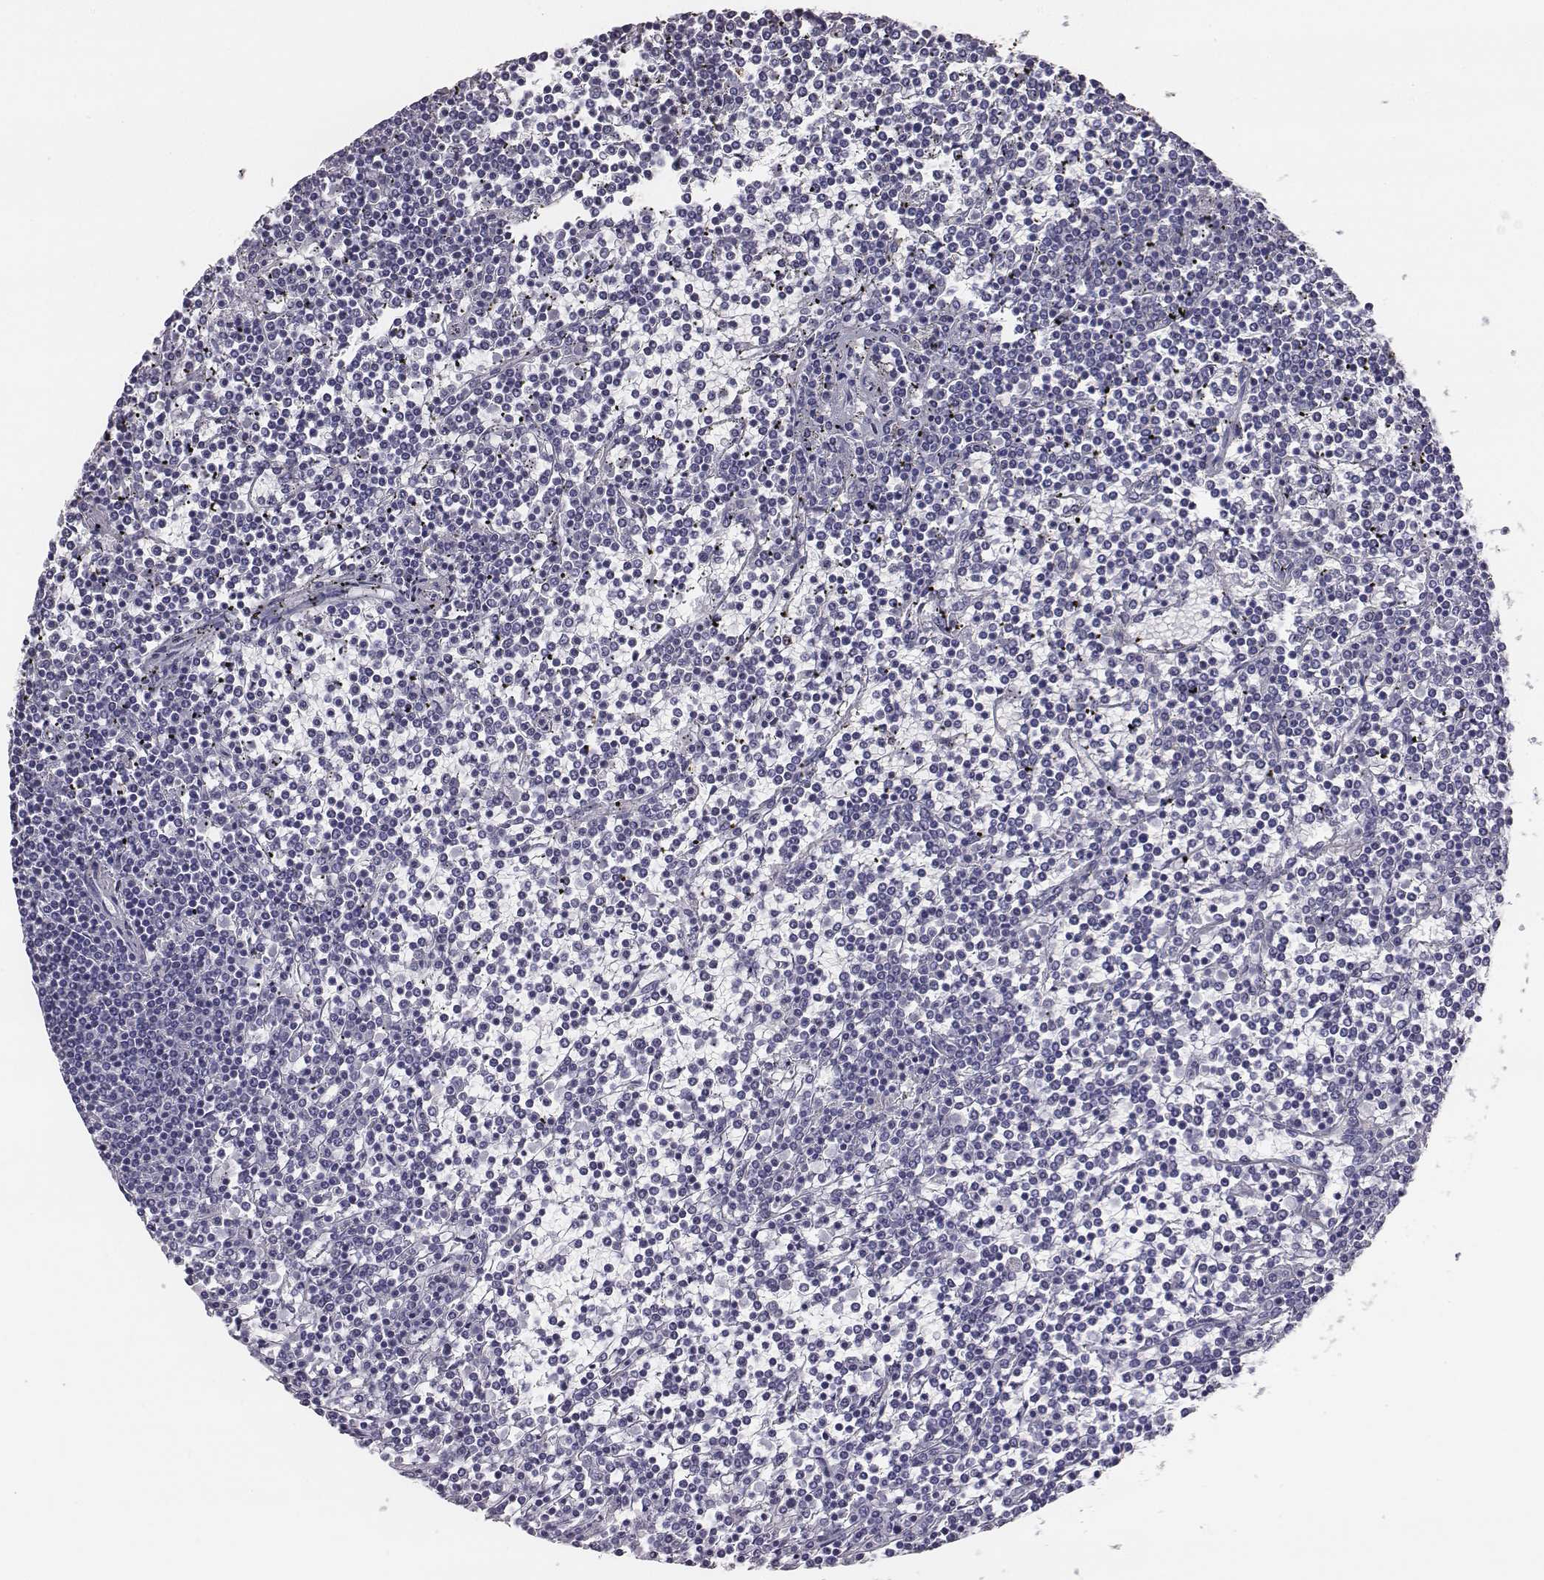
{"staining": {"intensity": "negative", "quantity": "none", "location": "none"}, "tissue": "lymphoma", "cell_type": "Tumor cells", "image_type": "cancer", "snomed": [{"axis": "morphology", "description": "Malignant lymphoma, non-Hodgkin's type, Low grade"}, {"axis": "topography", "description": "Spleen"}], "caption": "High power microscopy image of an immunohistochemistry histopathology image of lymphoma, revealing no significant expression in tumor cells. Nuclei are stained in blue.", "gene": "ACOD1", "patient": {"sex": "female", "age": 19}}